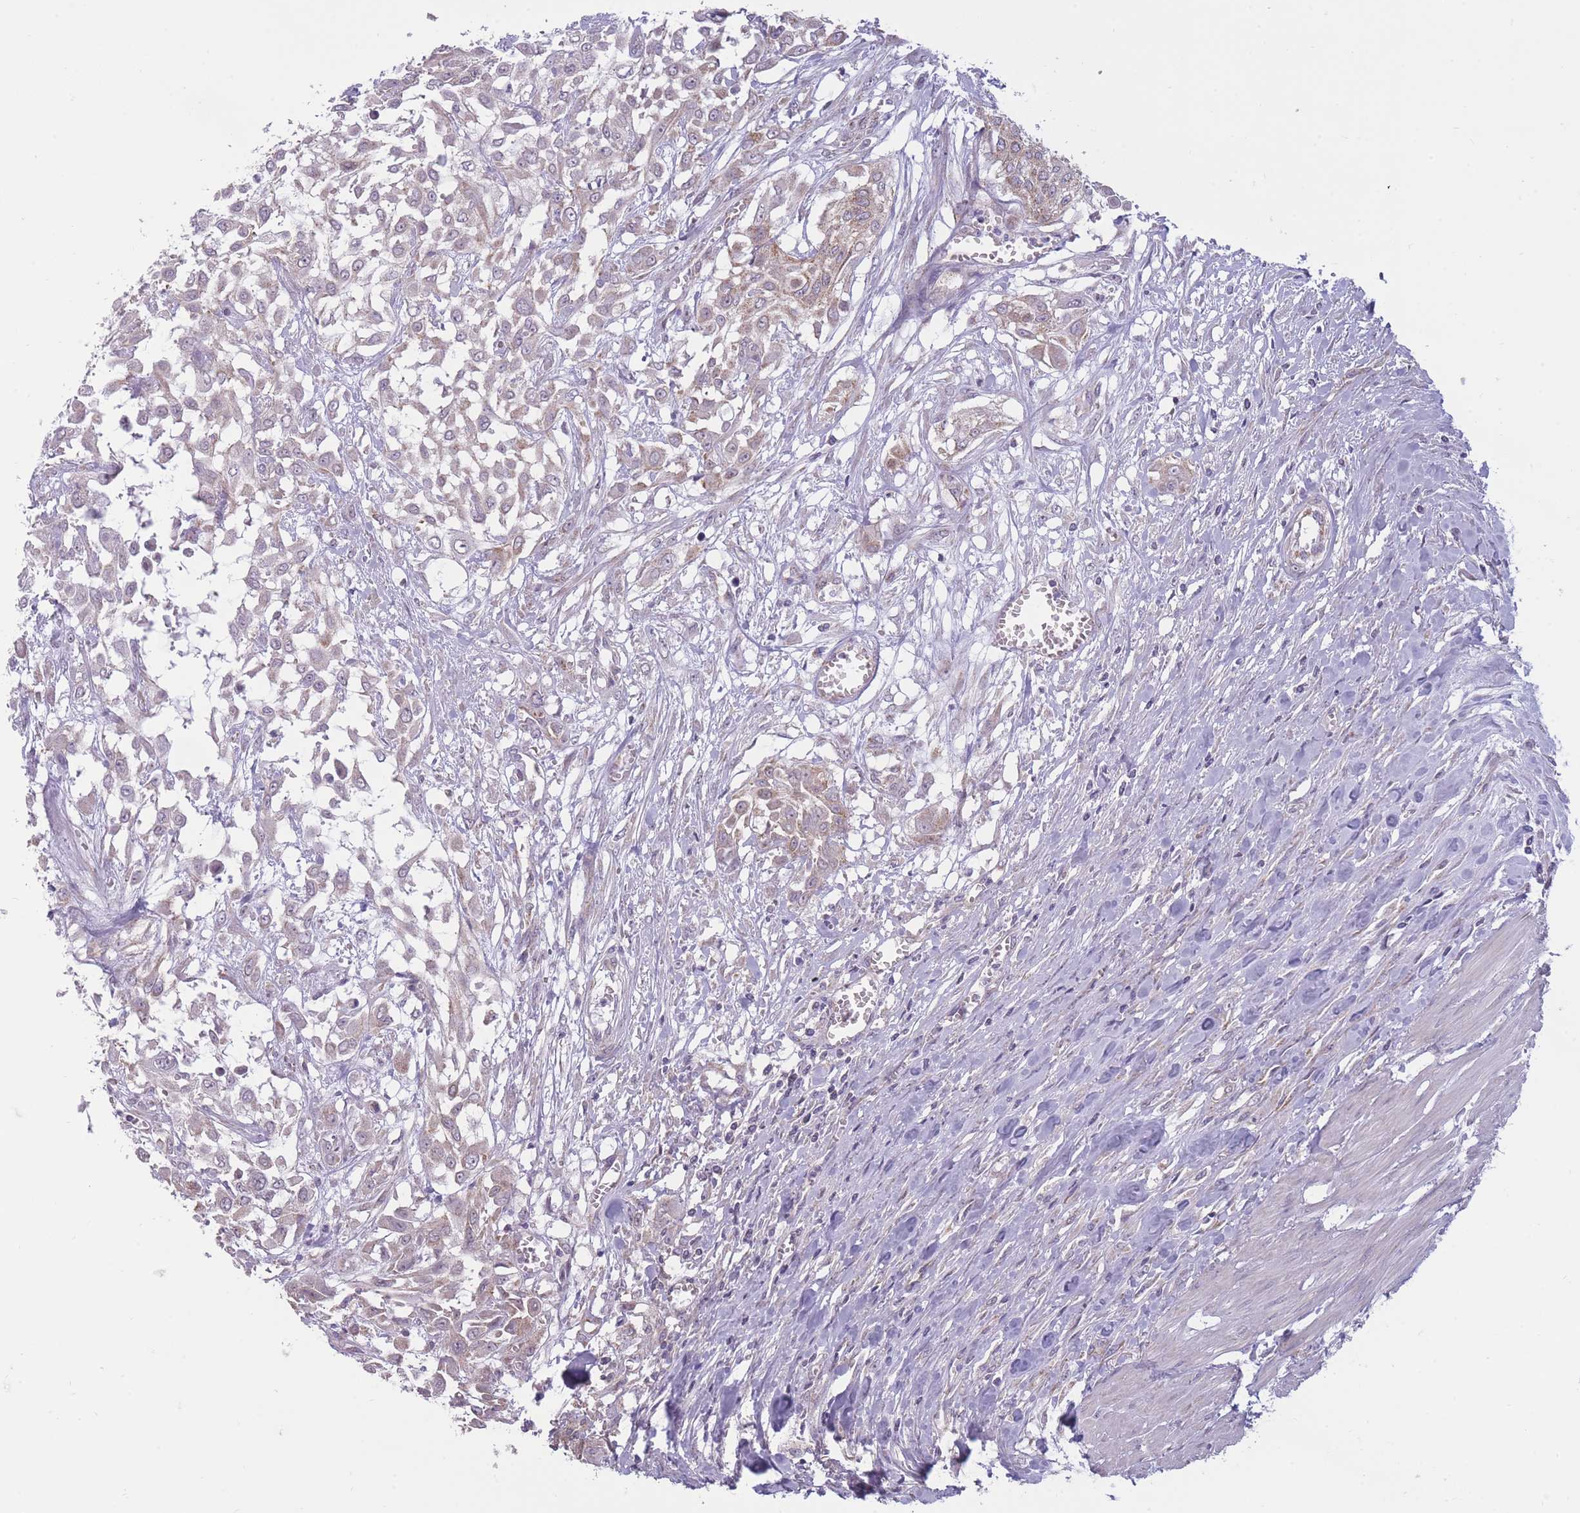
{"staining": {"intensity": "weak", "quantity": ">75%", "location": "cytoplasmic/membranous"}, "tissue": "urothelial cancer", "cell_type": "Tumor cells", "image_type": "cancer", "snomed": [{"axis": "morphology", "description": "Urothelial carcinoma, High grade"}, {"axis": "topography", "description": "Urinary bladder"}], "caption": "Urothelial cancer stained with a protein marker demonstrates weak staining in tumor cells.", "gene": "MRPS18C", "patient": {"sex": "male", "age": 57}}